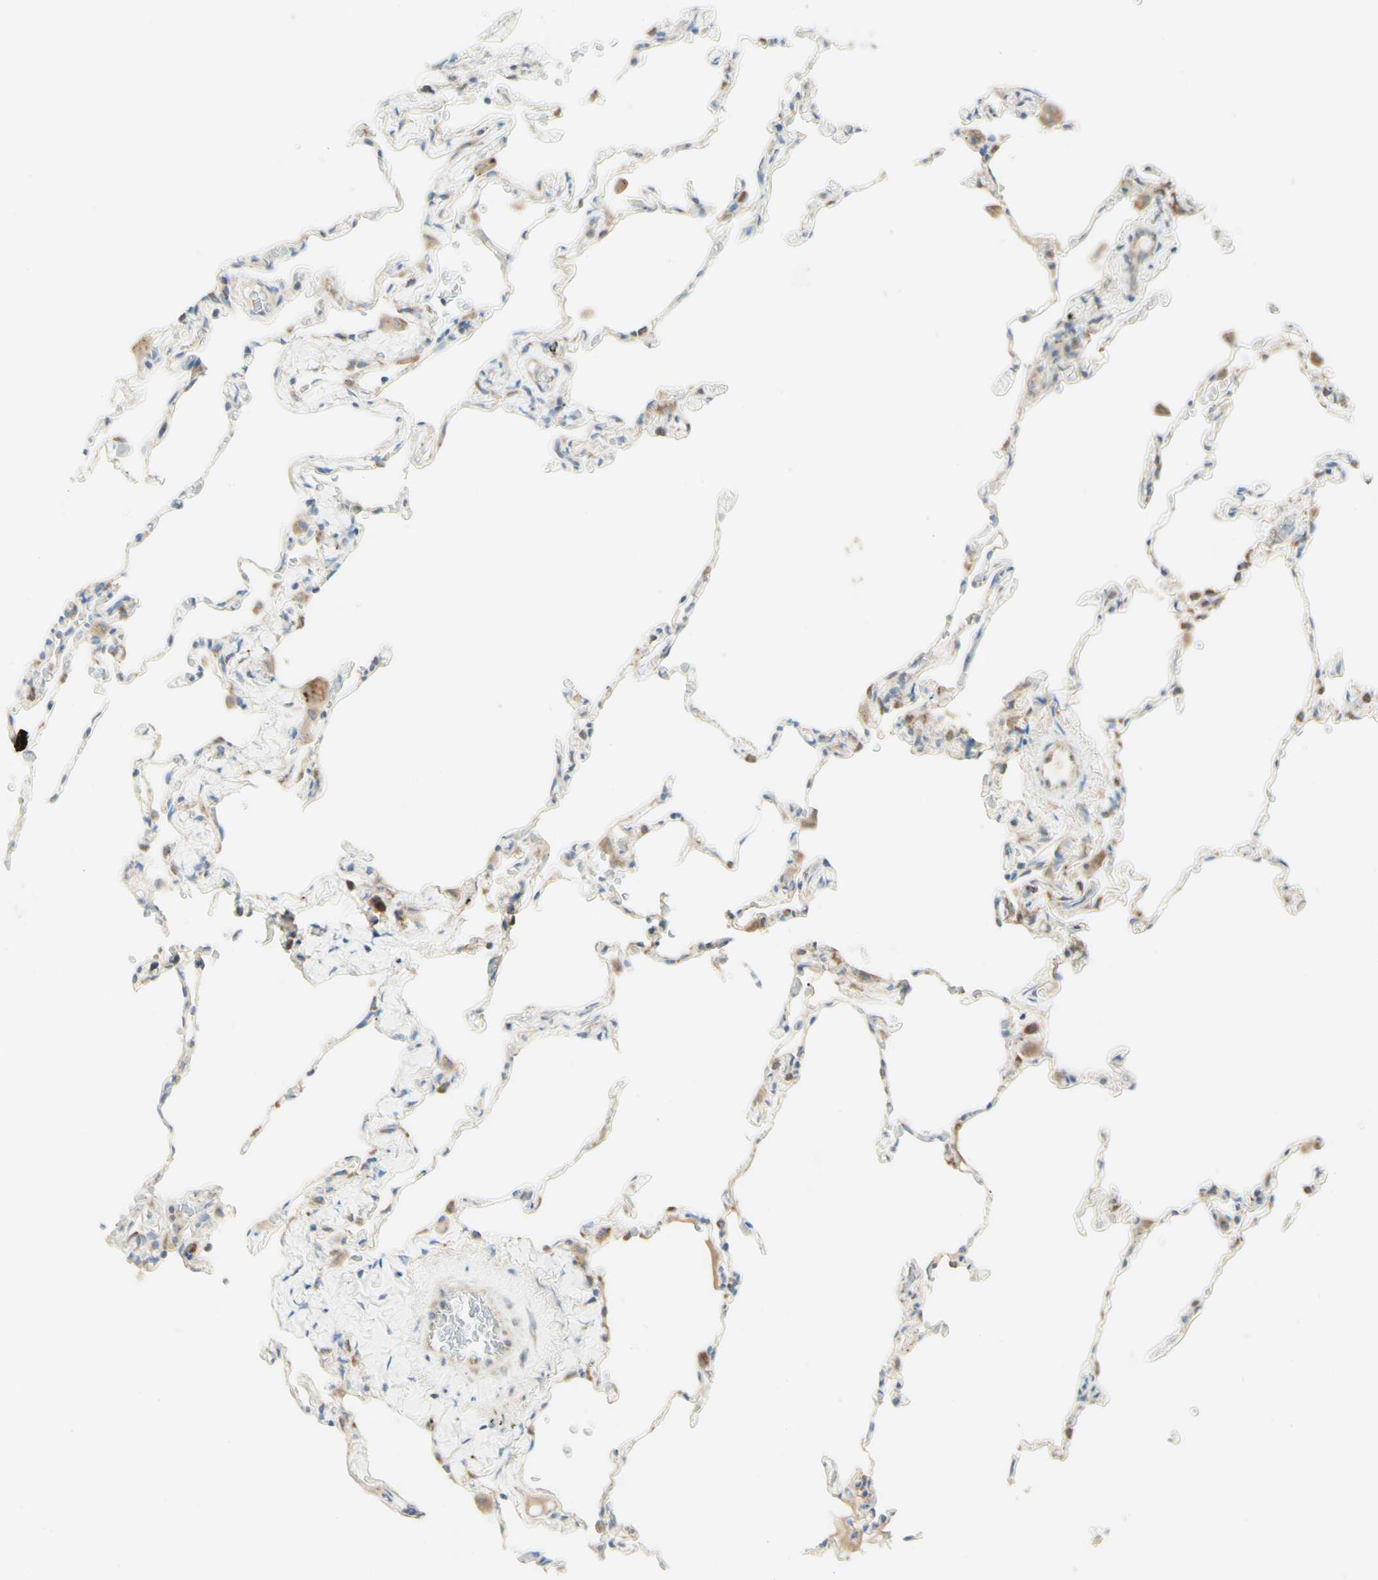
{"staining": {"intensity": "moderate", "quantity": "<25%", "location": "cytoplasmic/membranous"}, "tissue": "lung", "cell_type": "Alveolar cells", "image_type": "normal", "snomed": [{"axis": "morphology", "description": "Normal tissue, NOS"}, {"axis": "topography", "description": "Lung"}], "caption": "Alveolar cells reveal low levels of moderate cytoplasmic/membranous expression in approximately <25% of cells in unremarkable human lung.", "gene": "ARMC10", "patient": {"sex": "male", "age": 59}}